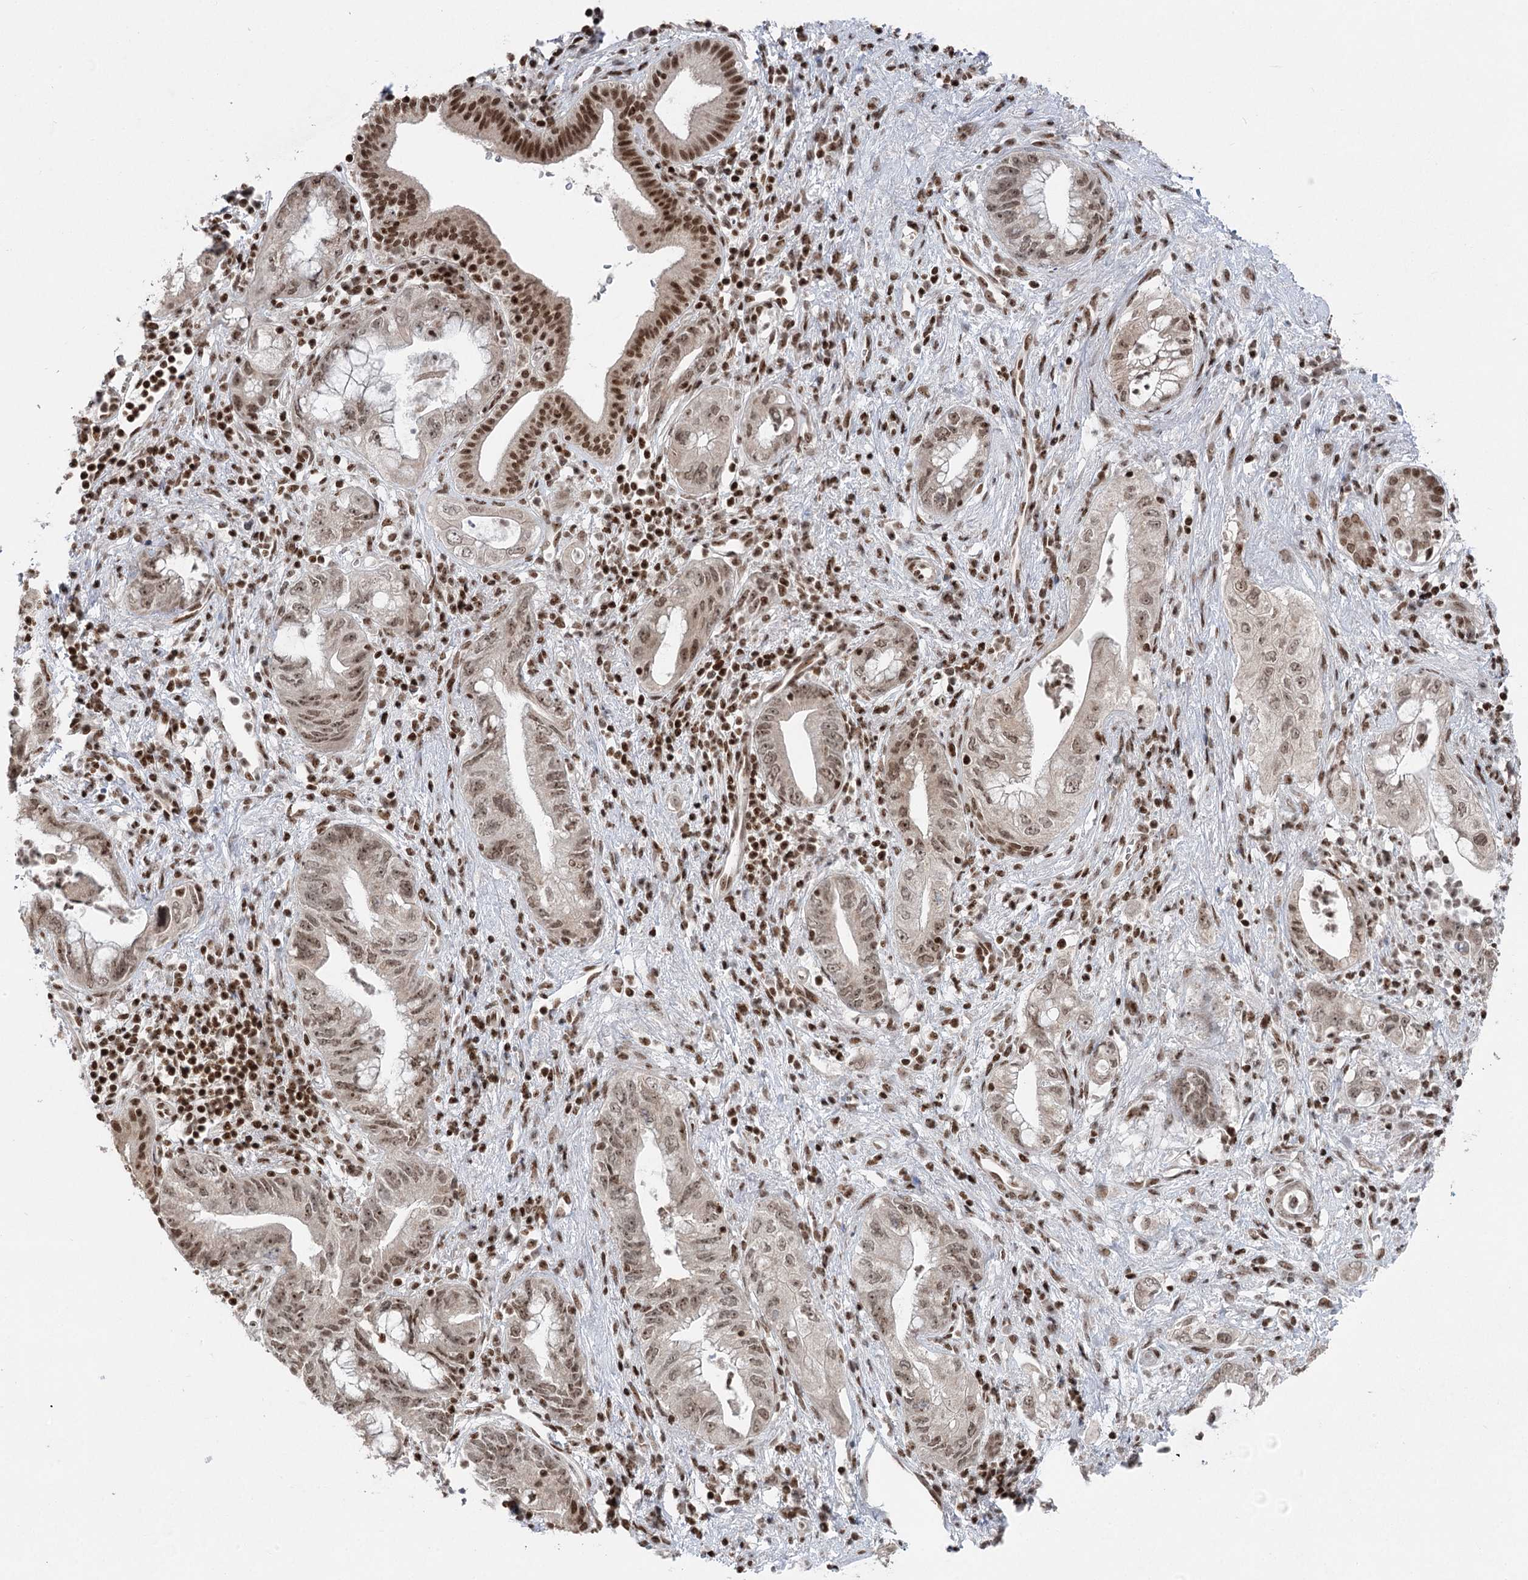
{"staining": {"intensity": "moderate", "quantity": ">75%", "location": "nuclear"}, "tissue": "pancreatic cancer", "cell_type": "Tumor cells", "image_type": "cancer", "snomed": [{"axis": "morphology", "description": "Adenocarcinoma, NOS"}, {"axis": "topography", "description": "Pancreas"}], "caption": "This photomicrograph shows IHC staining of pancreatic cancer, with medium moderate nuclear expression in about >75% of tumor cells.", "gene": "CGGBP1", "patient": {"sex": "female", "age": 73}}